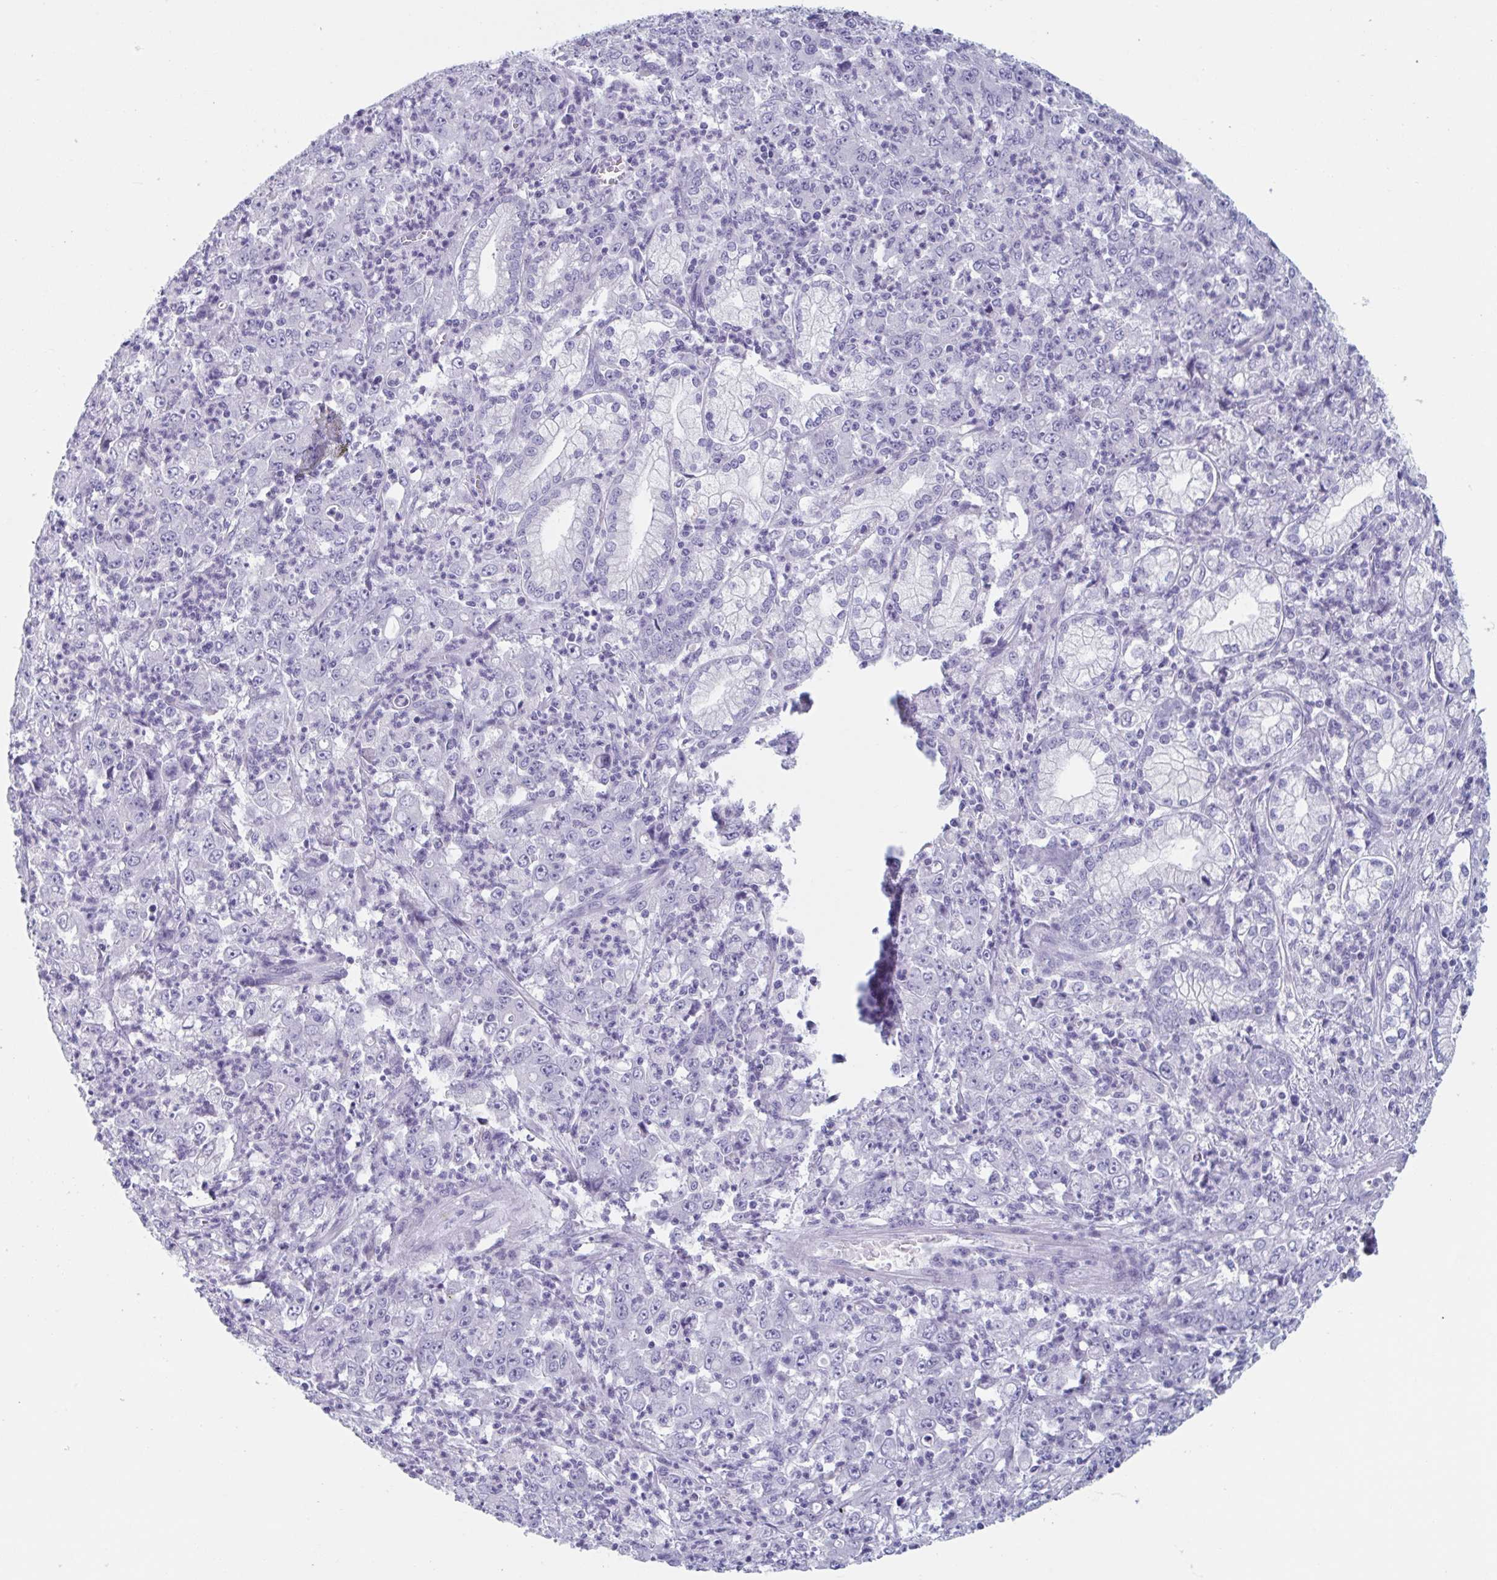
{"staining": {"intensity": "negative", "quantity": "none", "location": "none"}, "tissue": "stomach cancer", "cell_type": "Tumor cells", "image_type": "cancer", "snomed": [{"axis": "morphology", "description": "Adenocarcinoma, NOS"}, {"axis": "topography", "description": "Stomach, lower"}], "caption": "Immunohistochemical staining of stomach cancer (adenocarcinoma) reveals no significant expression in tumor cells. (IHC, brightfield microscopy, high magnification).", "gene": "HSD11B2", "patient": {"sex": "female", "age": 71}}